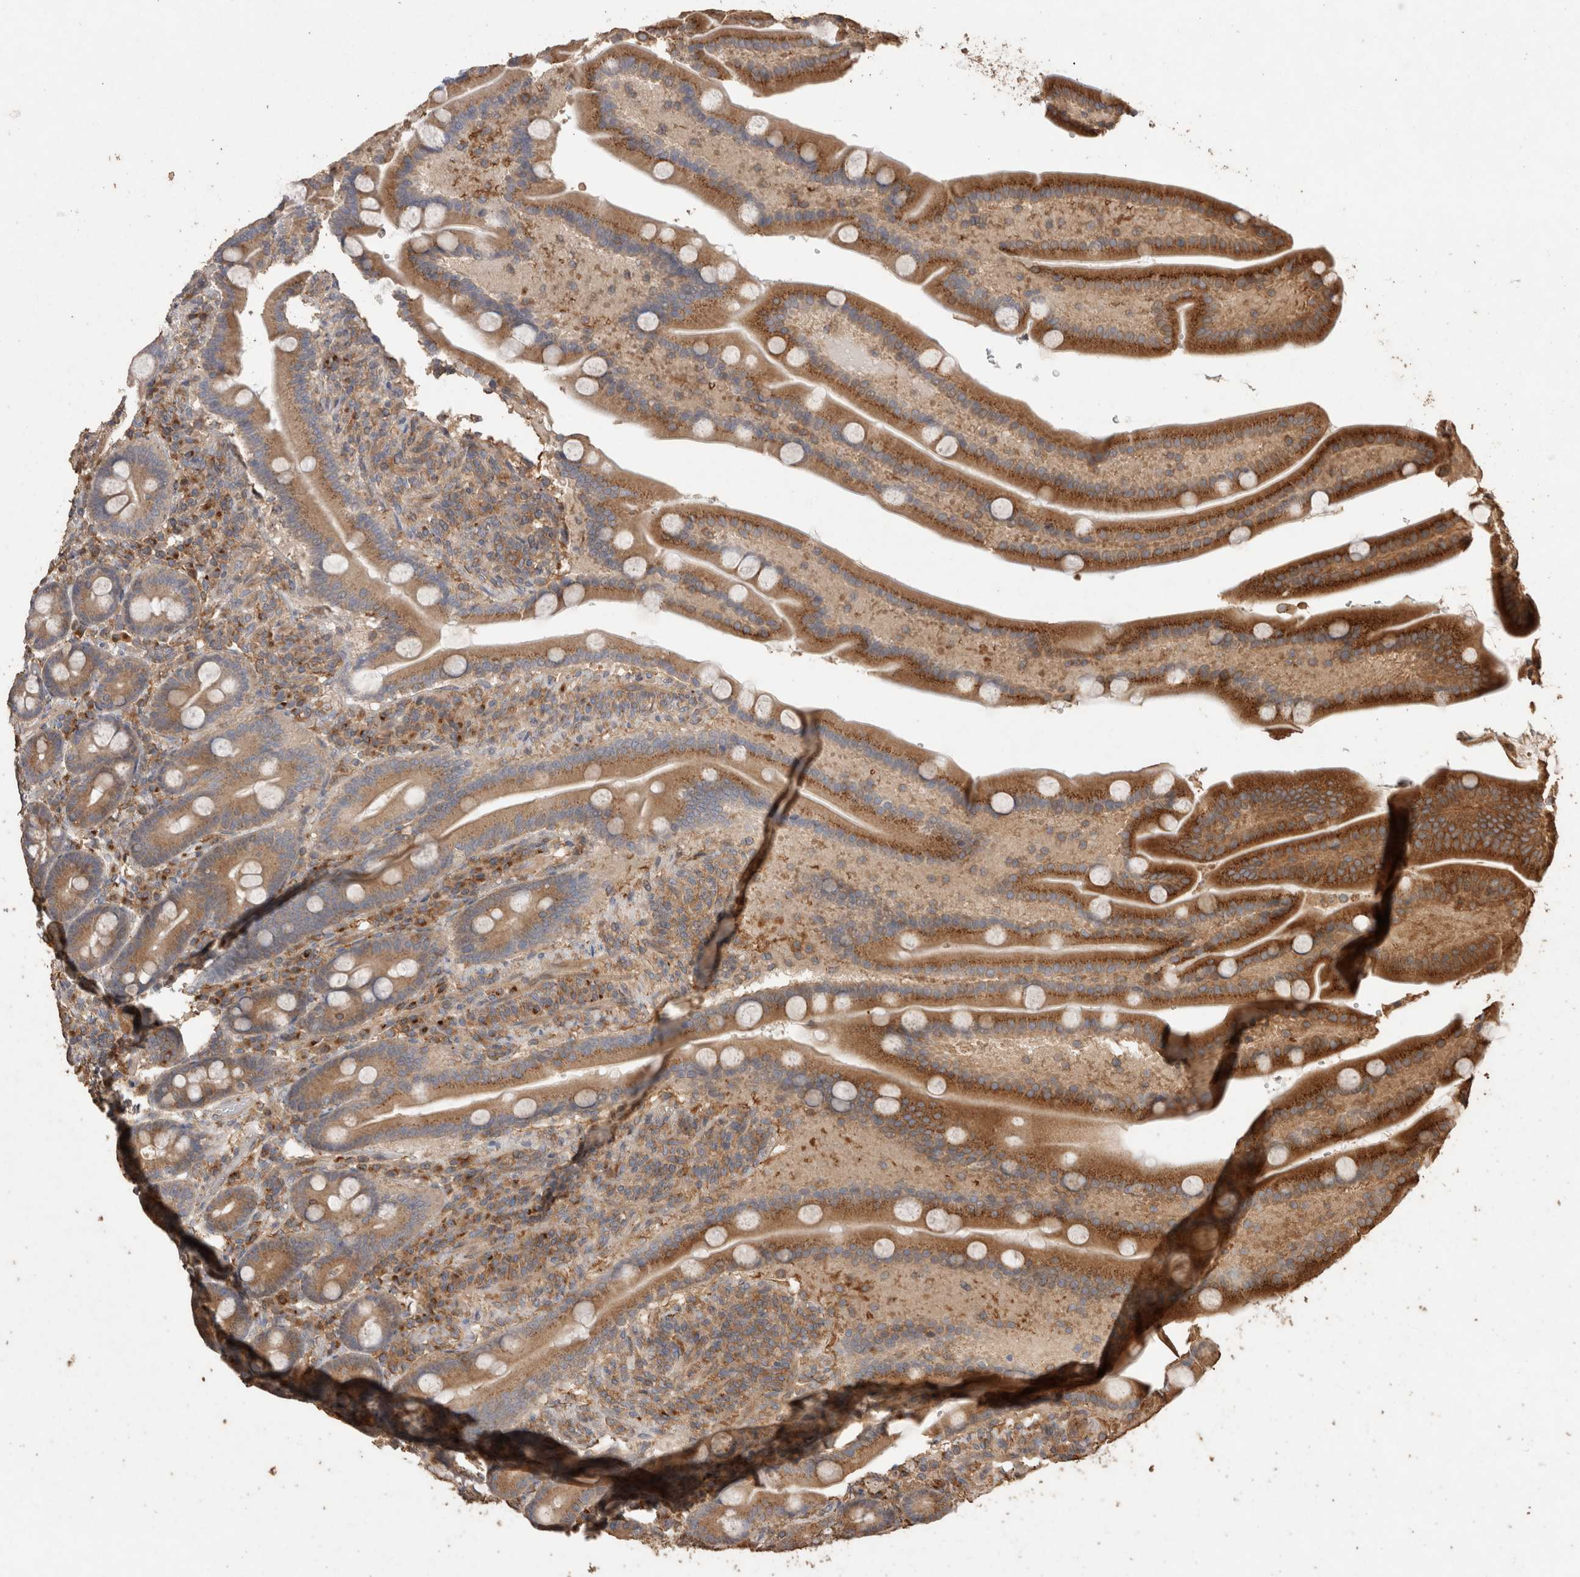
{"staining": {"intensity": "strong", "quantity": ">75%", "location": "cytoplasmic/membranous"}, "tissue": "duodenum", "cell_type": "Glandular cells", "image_type": "normal", "snomed": [{"axis": "morphology", "description": "Normal tissue, NOS"}, {"axis": "topography", "description": "Duodenum"}], "caption": "Glandular cells display high levels of strong cytoplasmic/membranous staining in approximately >75% of cells in unremarkable human duodenum. The protein is shown in brown color, while the nuclei are stained blue.", "gene": "SNX31", "patient": {"sex": "male", "age": 54}}